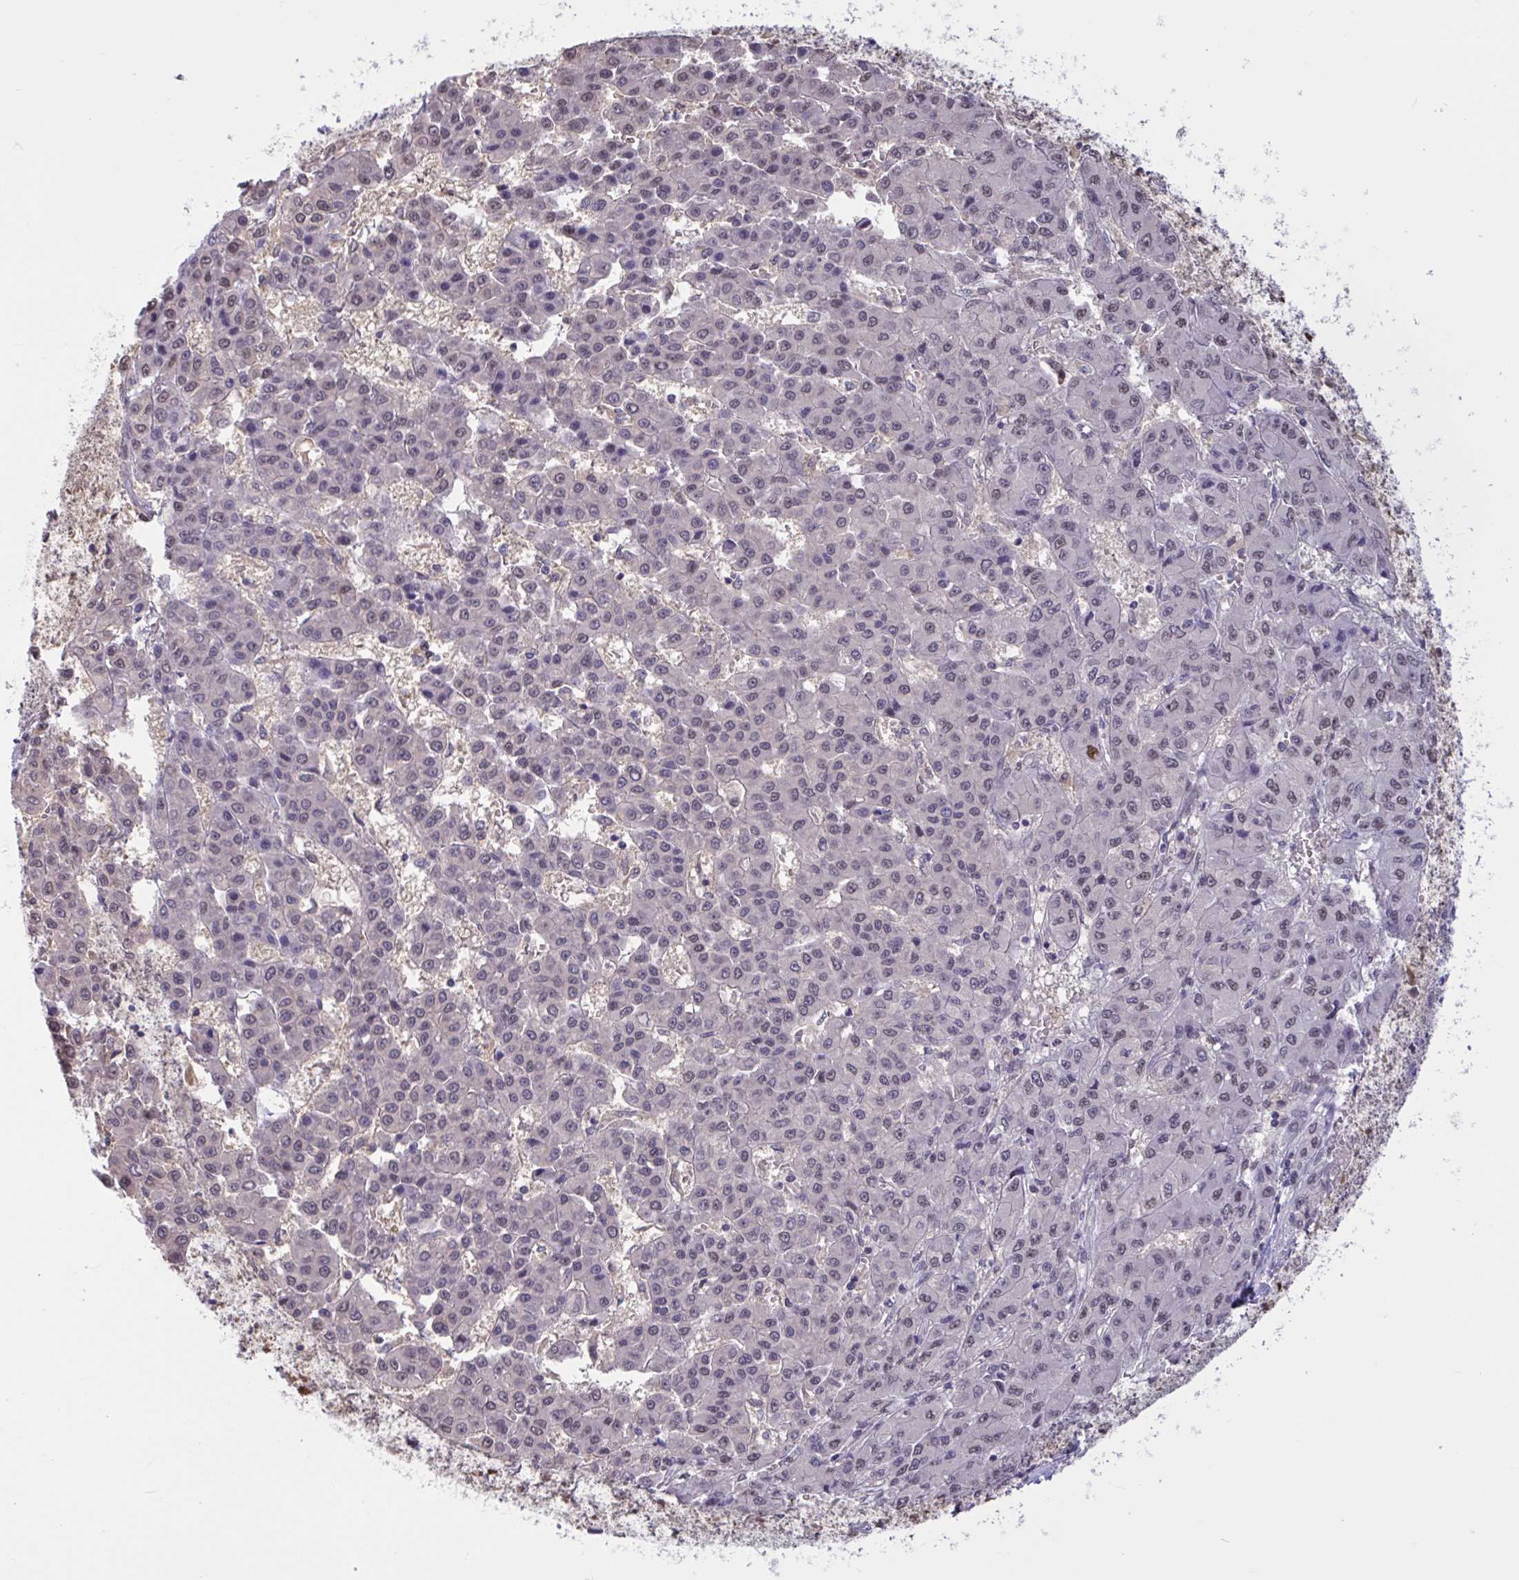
{"staining": {"intensity": "negative", "quantity": "none", "location": "none"}, "tissue": "liver cancer", "cell_type": "Tumor cells", "image_type": "cancer", "snomed": [{"axis": "morphology", "description": "Carcinoma, Hepatocellular, NOS"}, {"axis": "topography", "description": "Liver"}], "caption": "Tumor cells are negative for brown protein staining in liver hepatocellular carcinoma.", "gene": "RBL1", "patient": {"sex": "male", "age": 70}}